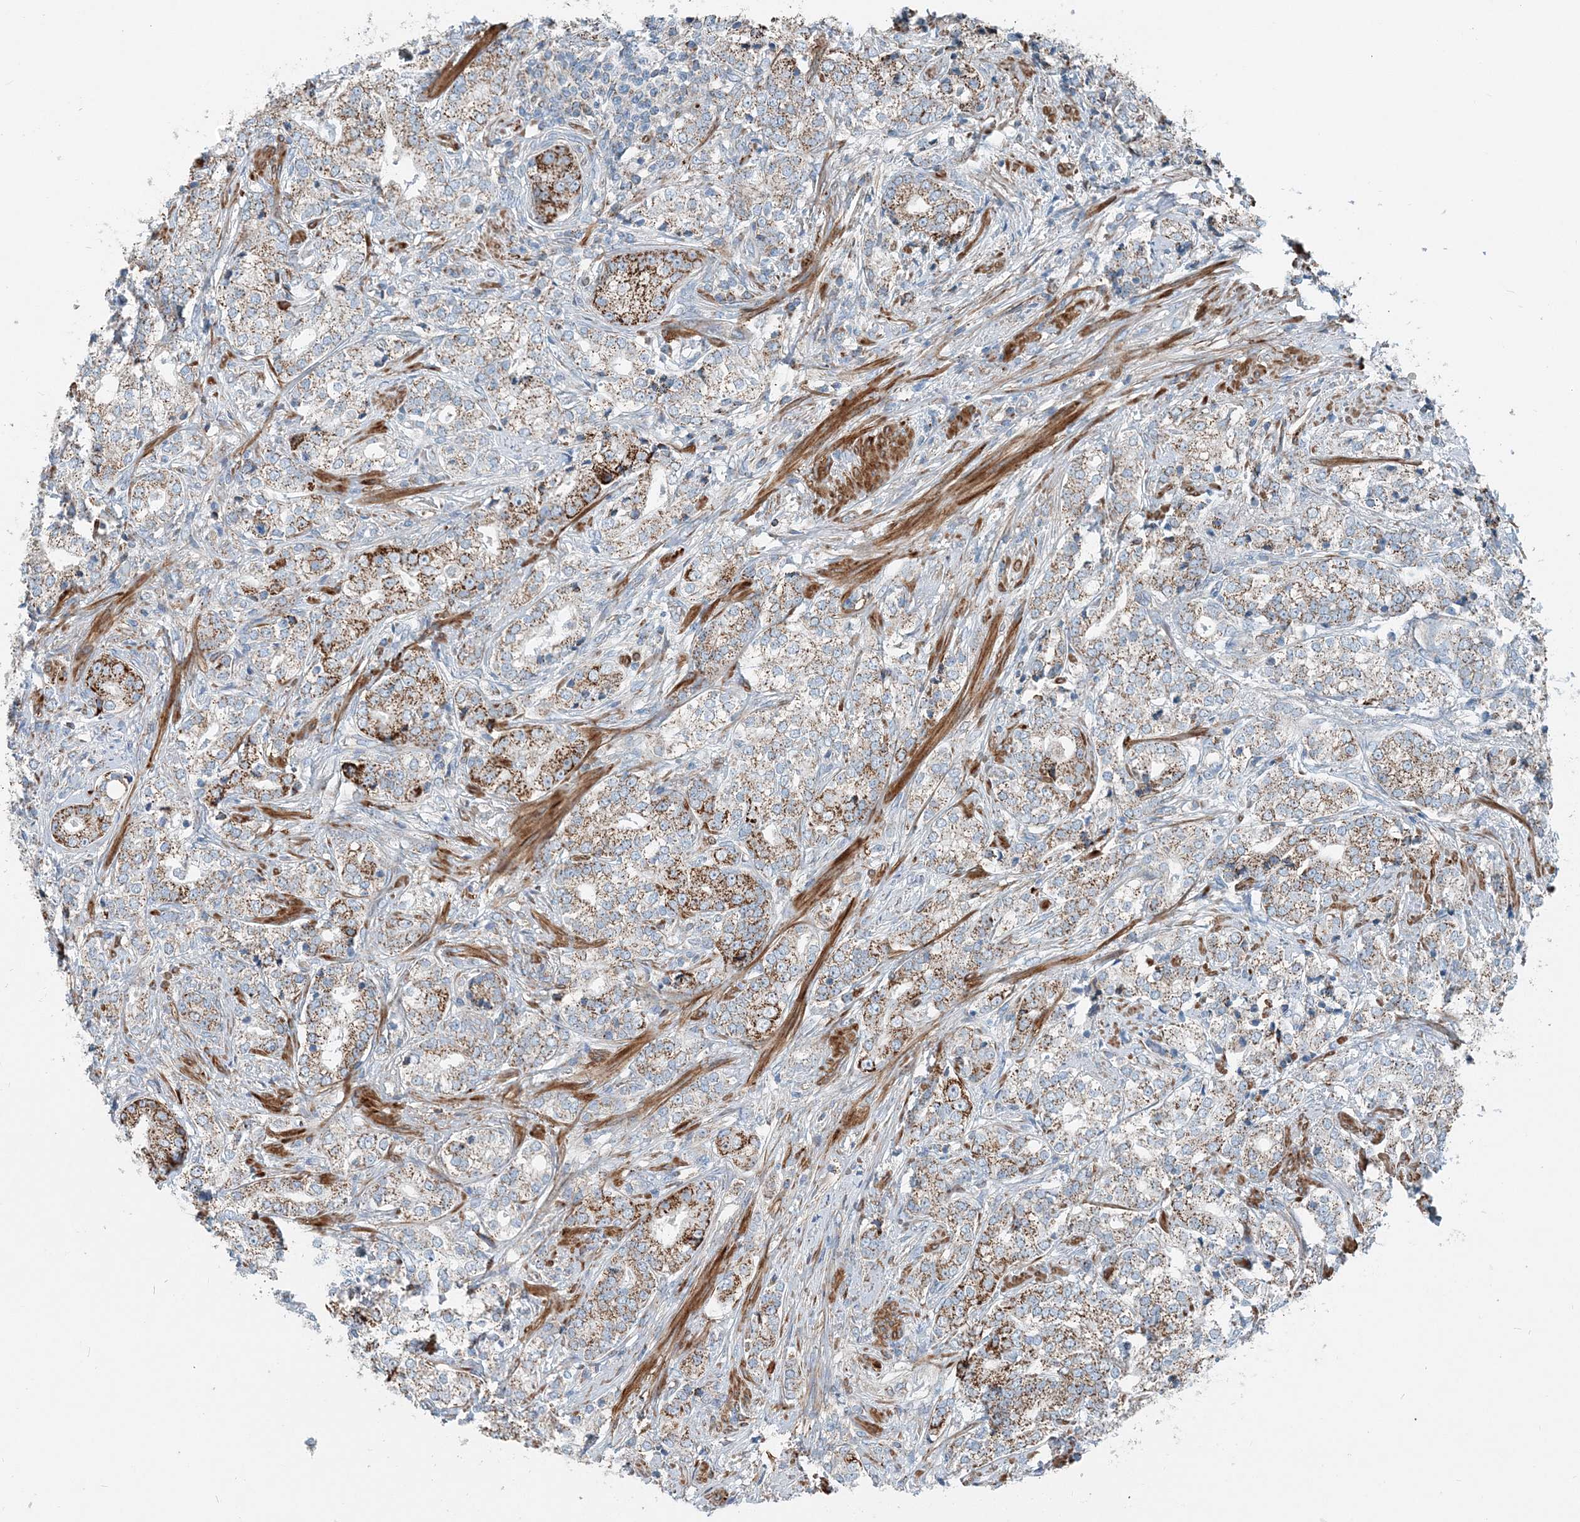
{"staining": {"intensity": "moderate", "quantity": ">75%", "location": "cytoplasmic/membranous"}, "tissue": "prostate cancer", "cell_type": "Tumor cells", "image_type": "cancer", "snomed": [{"axis": "morphology", "description": "Adenocarcinoma, High grade"}, {"axis": "topography", "description": "Prostate"}], "caption": "Prostate cancer stained with a brown dye displays moderate cytoplasmic/membranous positive positivity in about >75% of tumor cells.", "gene": "INTU", "patient": {"sex": "male", "age": 69}}